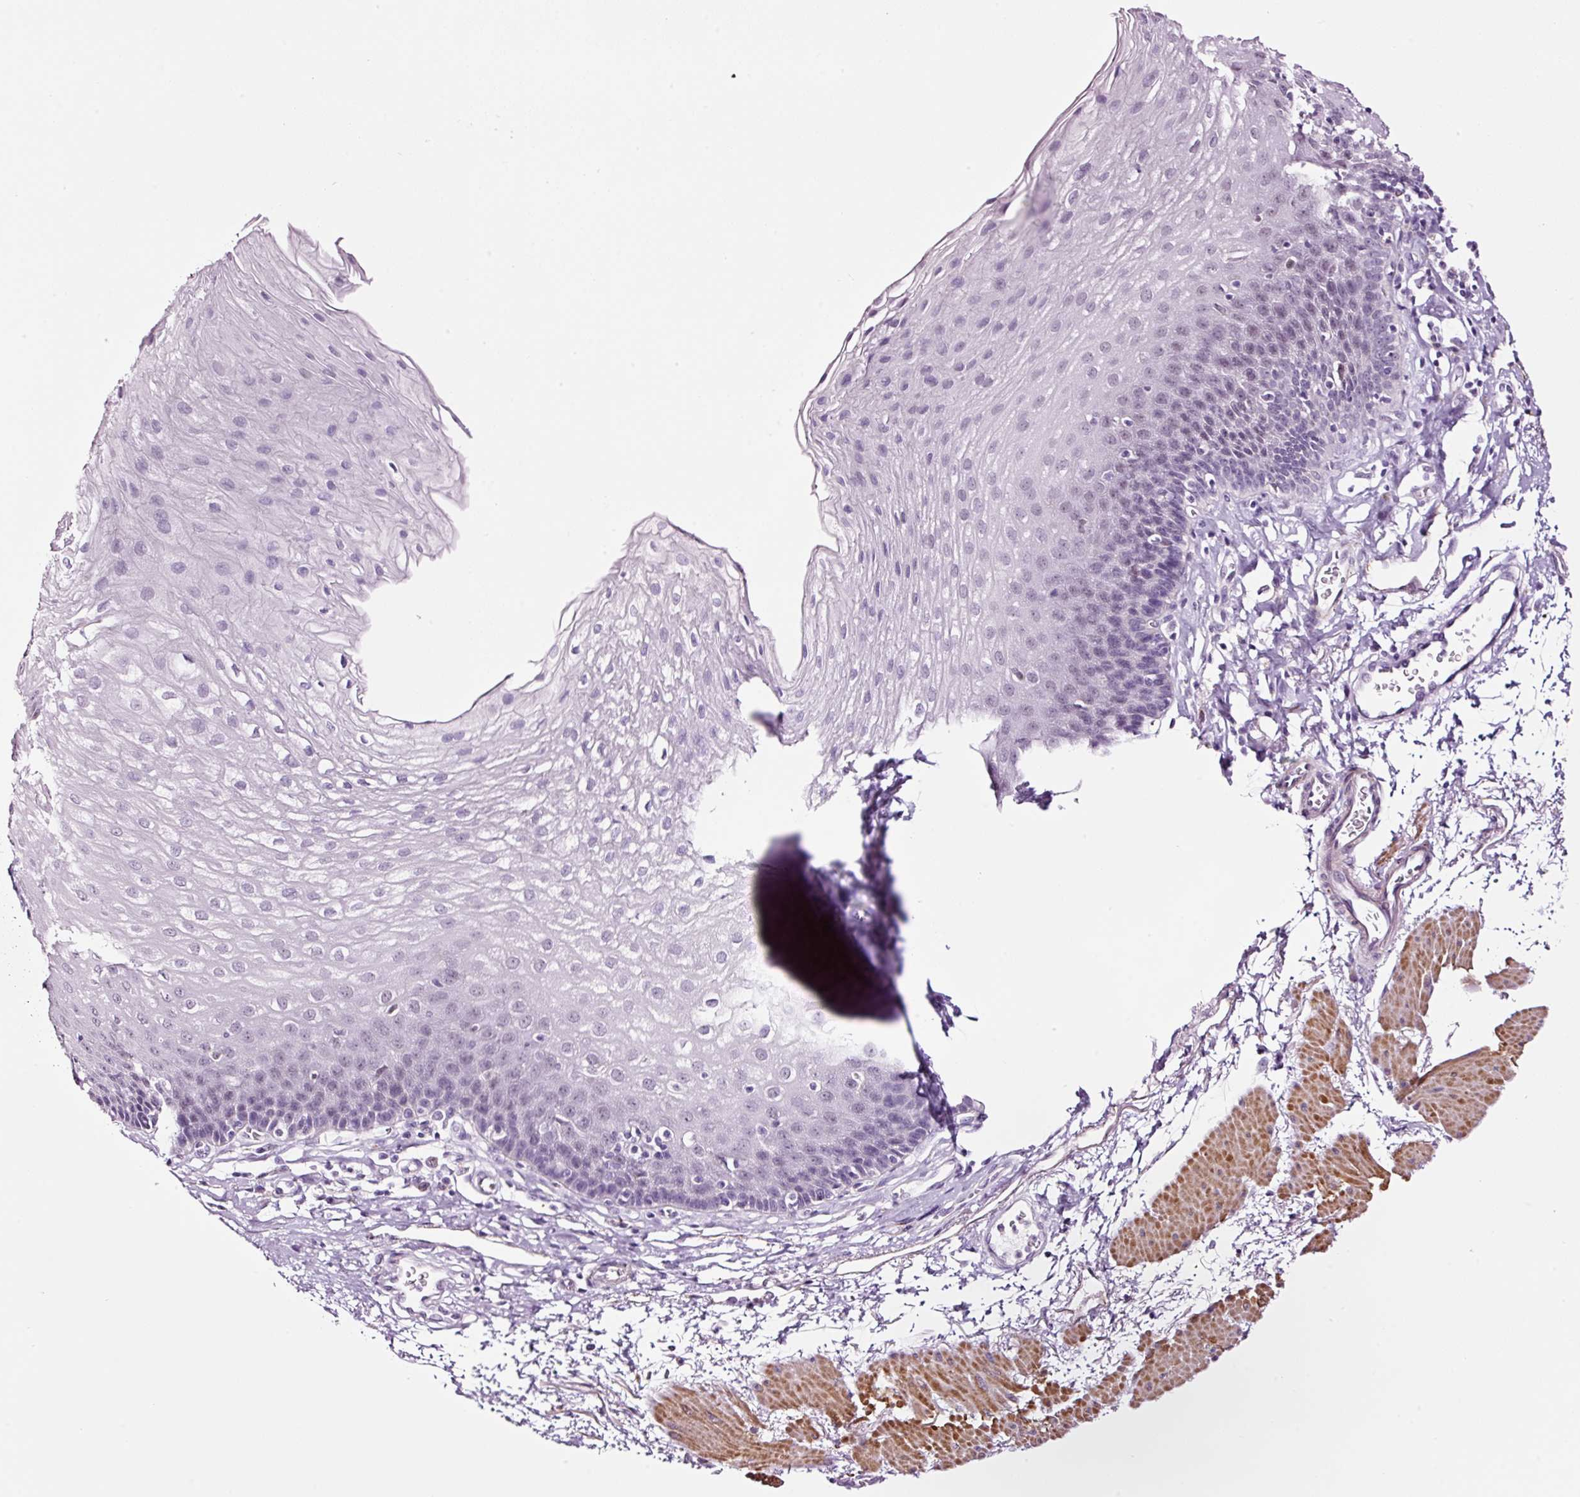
{"staining": {"intensity": "negative", "quantity": "none", "location": "none"}, "tissue": "esophagus", "cell_type": "Squamous epithelial cells", "image_type": "normal", "snomed": [{"axis": "morphology", "description": "Normal tissue, NOS"}, {"axis": "topography", "description": "Esophagus"}], "caption": "The immunohistochemistry micrograph has no significant staining in squamous epithelial cells of esophagus.", "gene": "RTF2", "patient": {"sex": "female", "age": 81}}